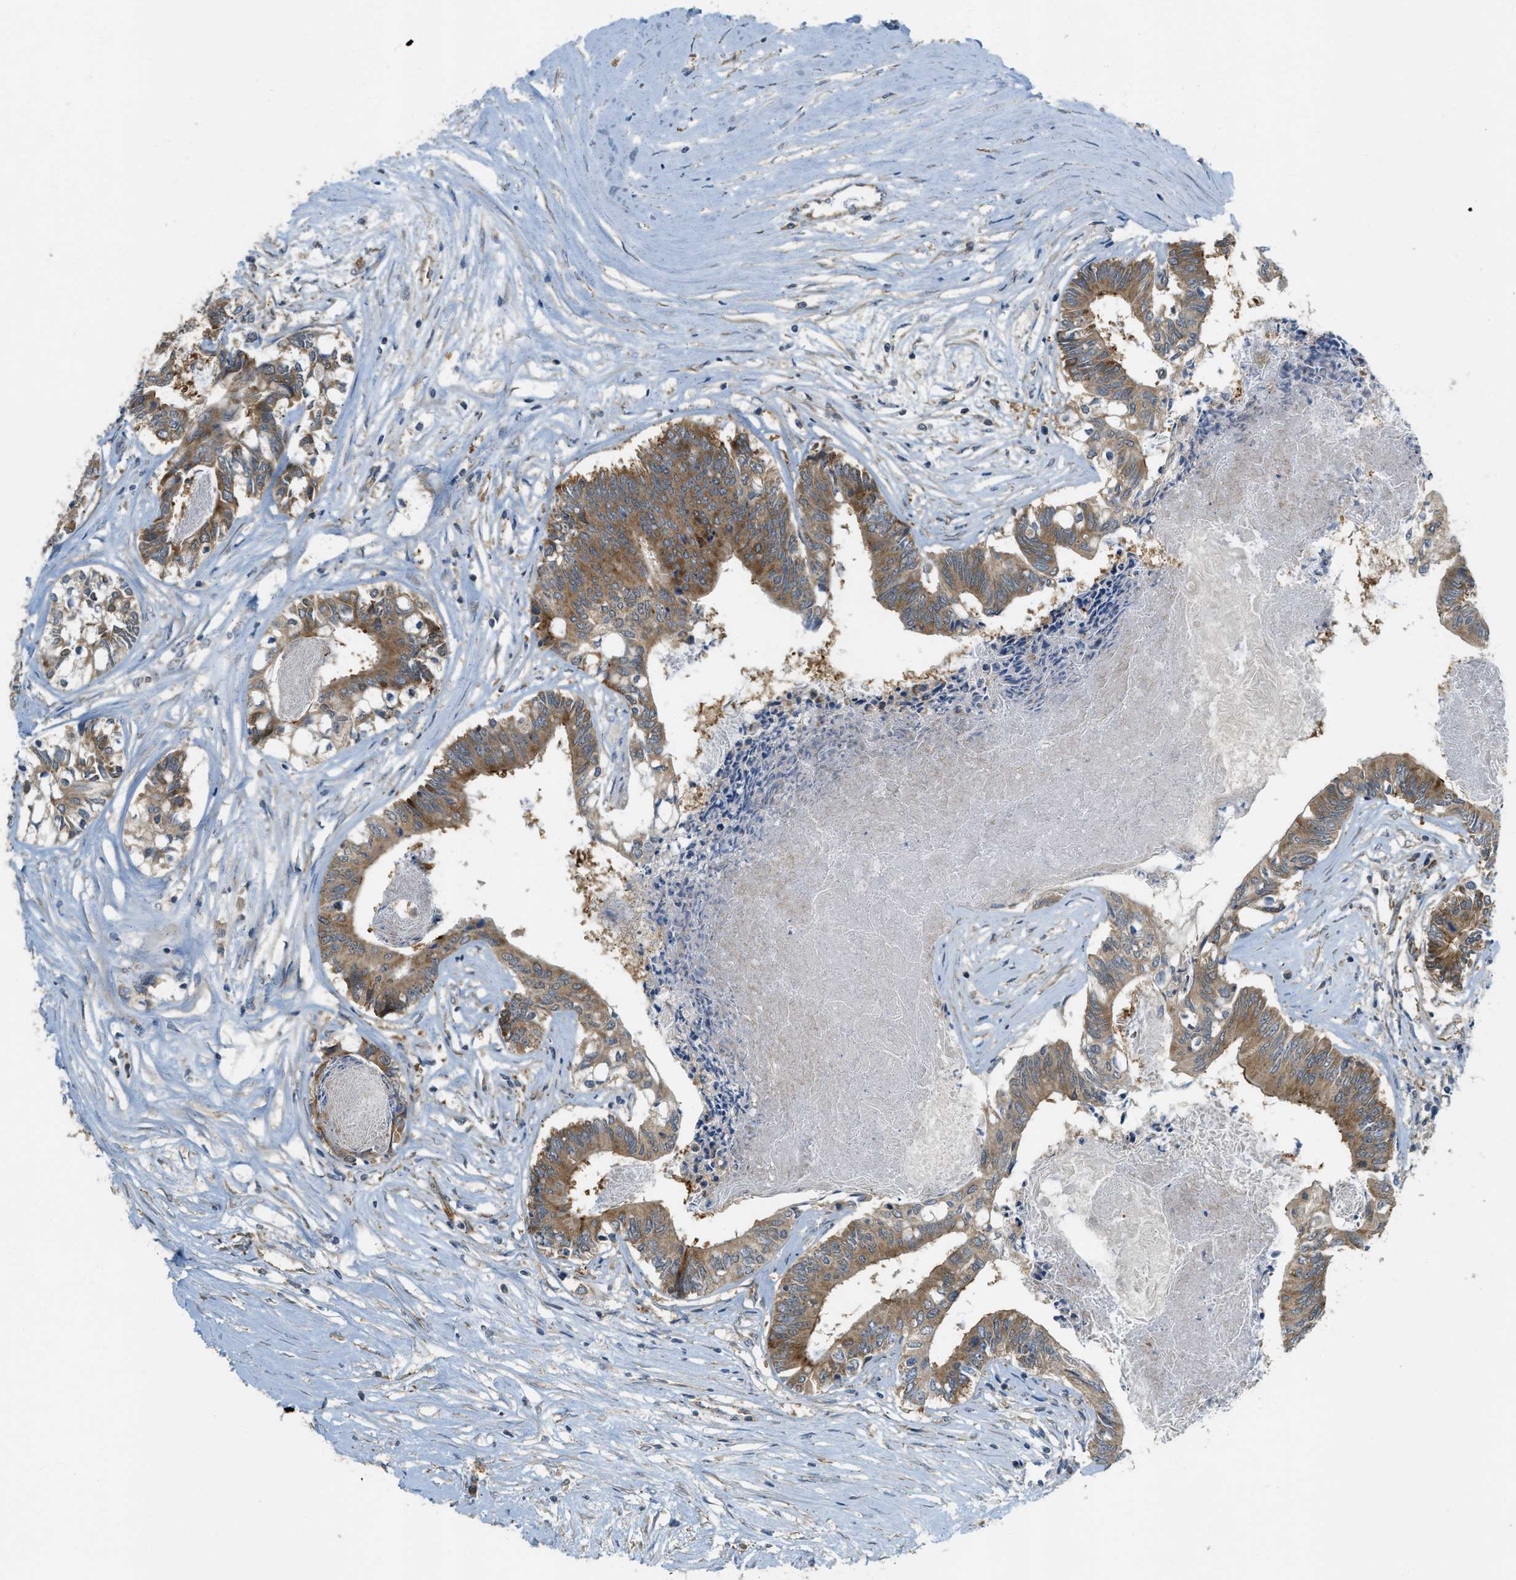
{"staining": {"intensity": "moderate", "quantity": ">75%", "location": "cytoplasmic/membranous"}, "tissue": "colorectal cancer", "cell_type": "Tumor cells", "image_type": "cancer", "snomed": [{"axis": "morphology", "description": "Adenocarcinoma, NOS"}, {"axis": "topography", "description": "Rectum"}], "caption": "Immunohistochemical staining of human adenocarcinoma (colorectal) demonstrates medium levels of moderate cytoplasmic/membranous protein staining in approximately >75% of tumor cells.", "gene": "JCAD", "patient": {"sex": "male", "age": 63}}